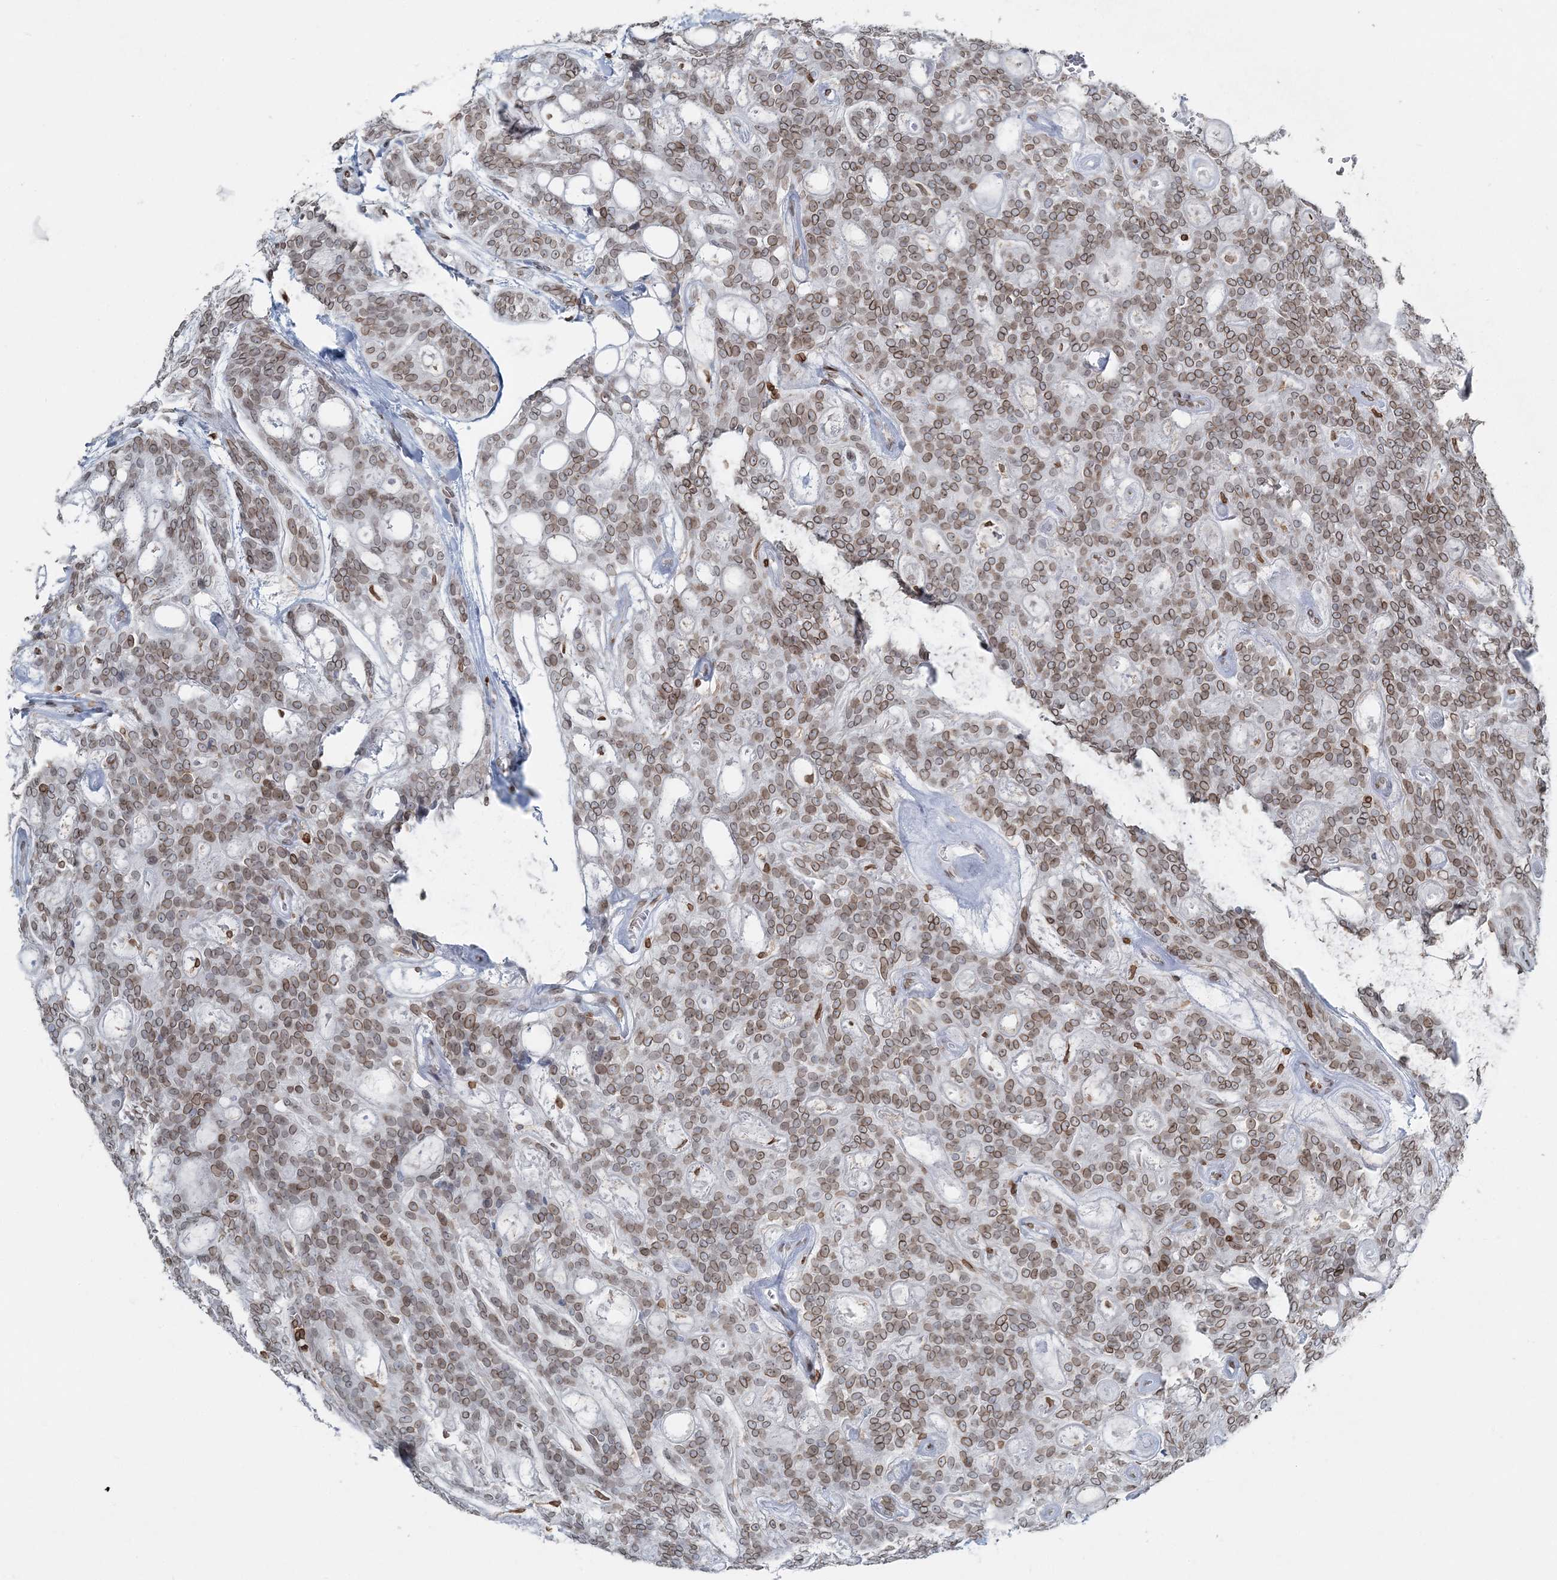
{"staining": {"intensity": "moderate", "quantity": ">75%", "location": "cytoplasmic/membranous,nuclear"}, "tissue": "head and neck cancer", "cell_type": "Tumor cells", "image_type": "cancer", "snomed": [{"axis": "morphology", "description": "Adenocarcinoma, NOS"}, {"axis": "topography", "description": "Head-Neck"}], "caption": "Head and neck cancer (adenocarcinoma) tissue demonstrates moderate cytoplasmic/membranous and nuclear expression in approximately >75% of tumor cells", "gene": "GJD4", "patient": {"sex": "male", "age": 66}}